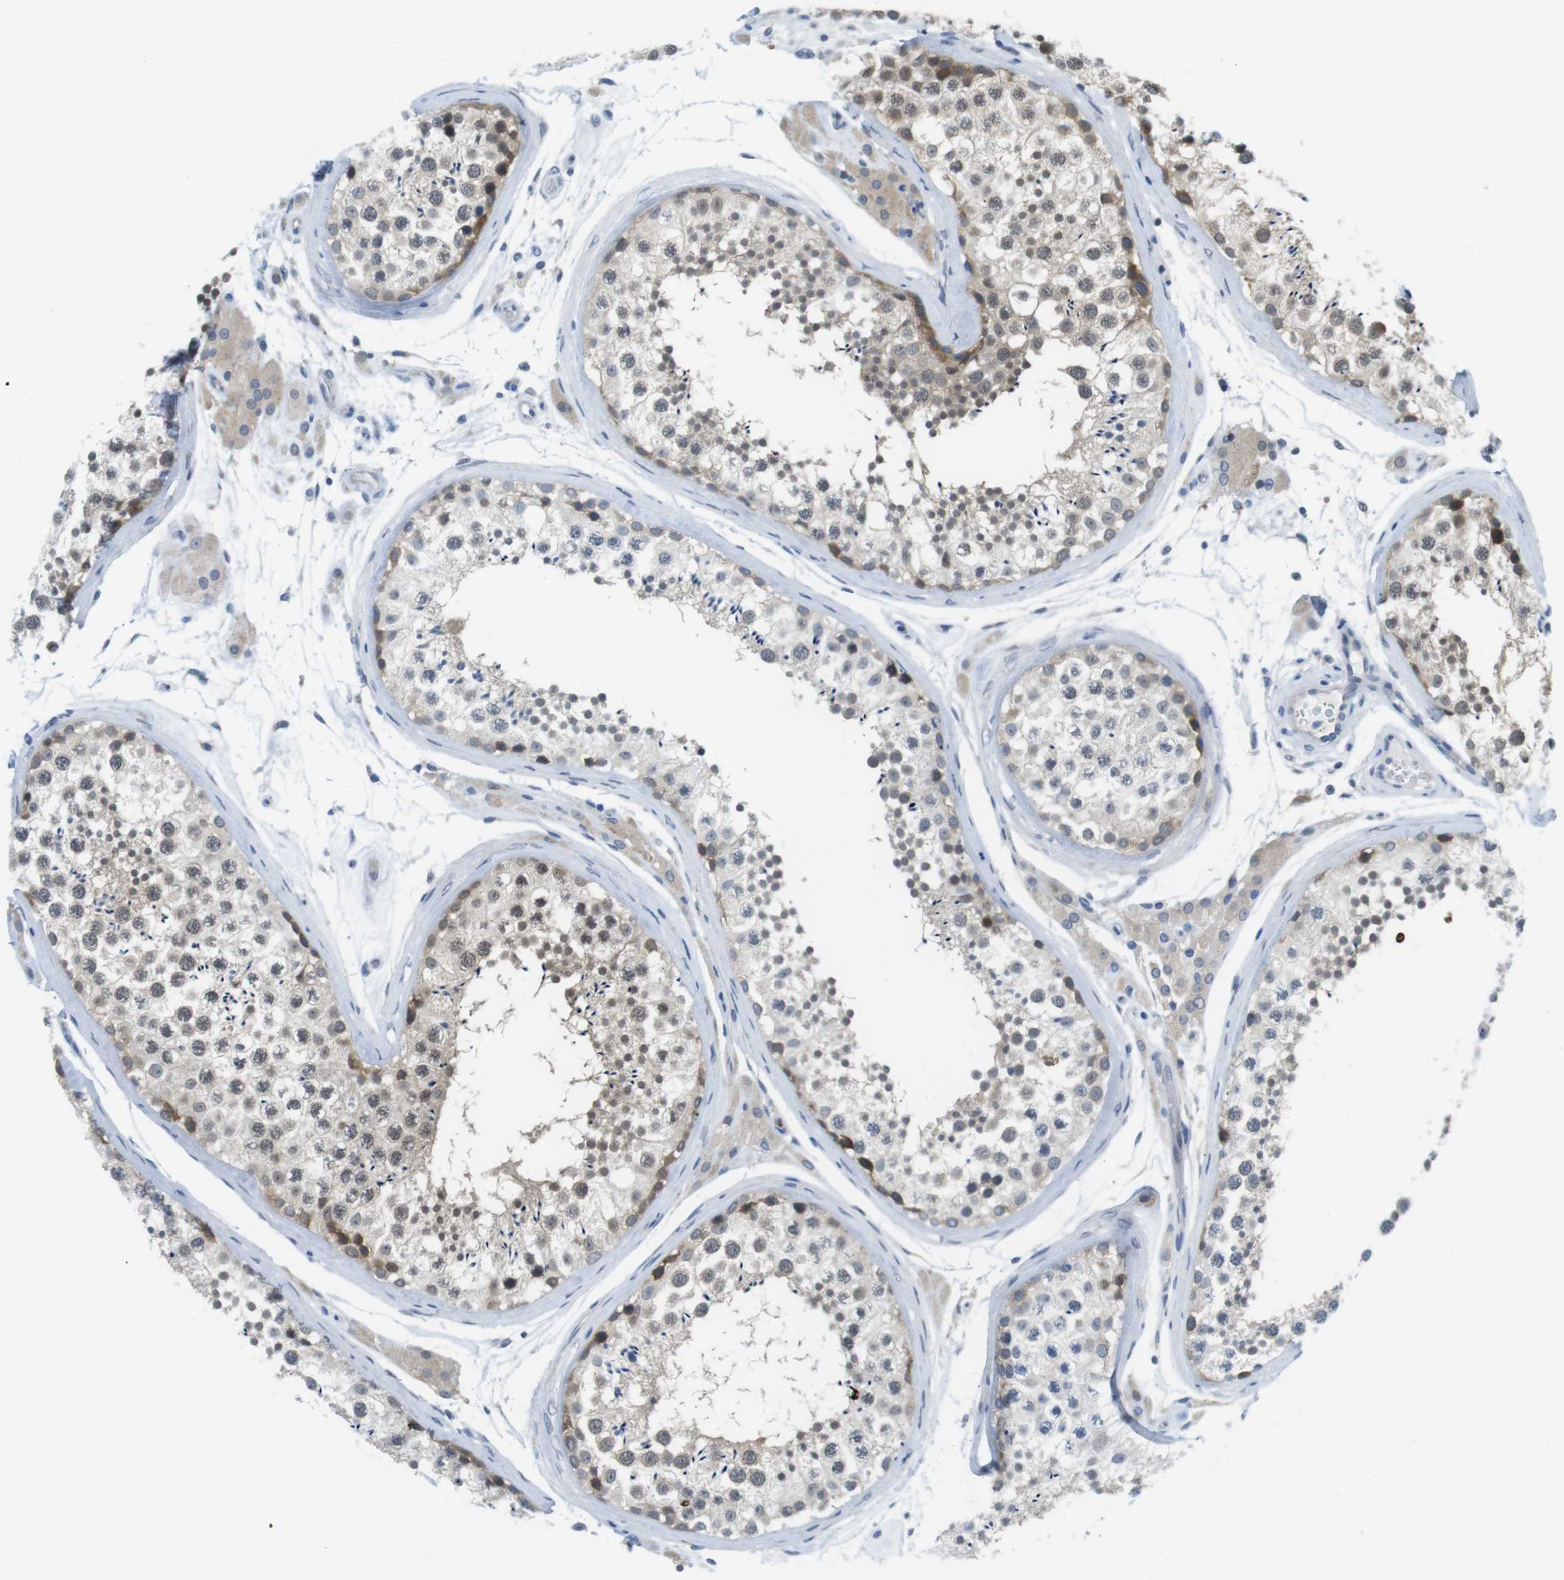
{"staining": {"intensity": "weak", "quantity": "25%-75%", "location": "cytoplasmic/membranous"}, "tissue": "testis", "cell_type": "Cells in seminiferous ducts", "image_type": "normal", "snomed": [{"axis": "morphology", "description": "Normal tissue, NOS"}, {"axis": "topography", "description": "Testis"}], "caption": "IHC of unremarkable testis exhibits low levels of weak cytoplasmic/membranous positivity in approximately 25%-75% of cells in seminiferous ducts.", "gene": "CASP2", "patient": {"sex": "male", "age": 46}}